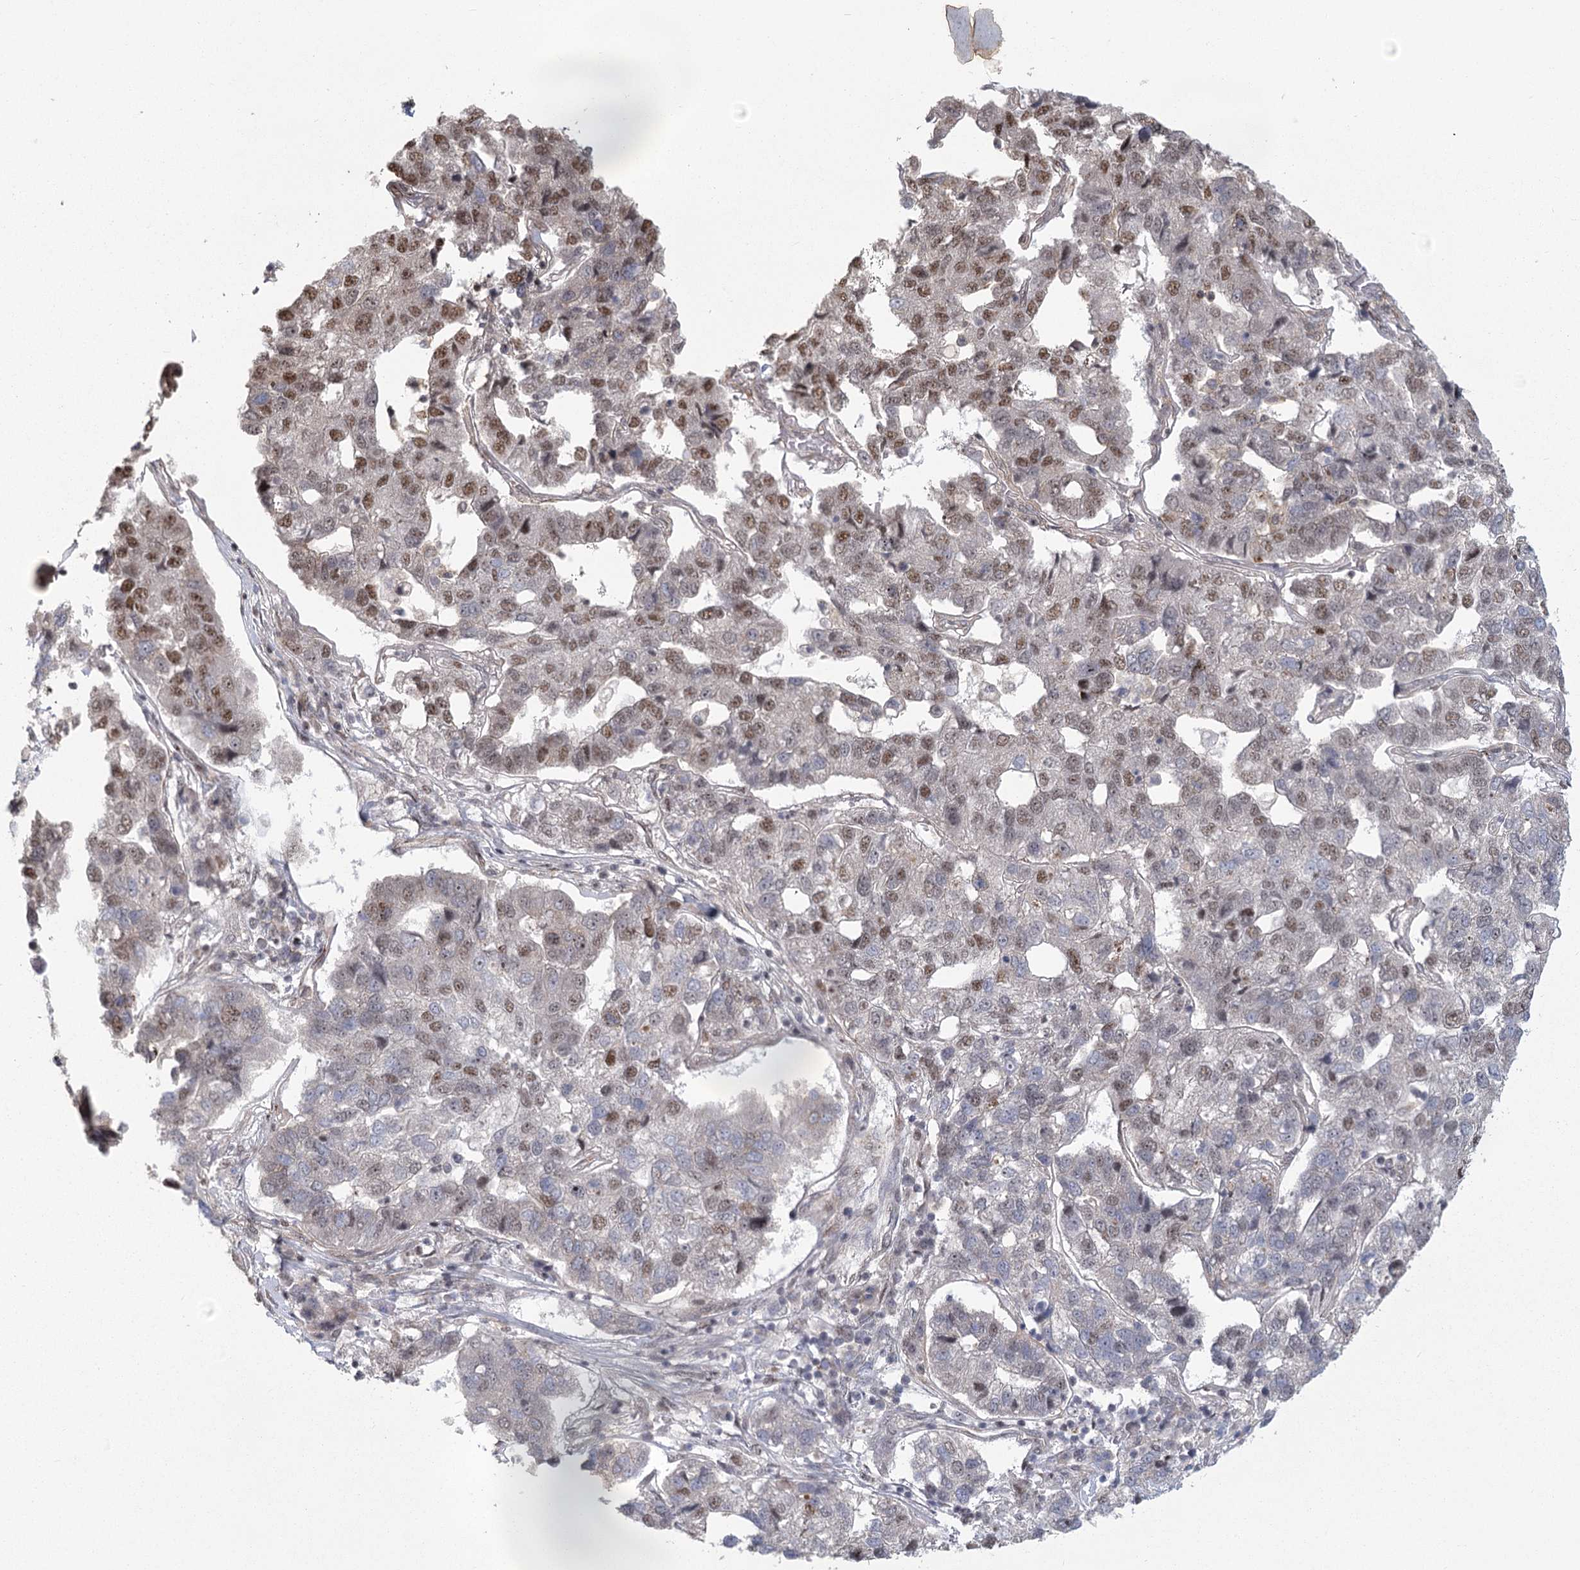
{"staining": {"intensity": "moderate", "quantity": "25%-75%", "location": "nuclear"}, "tissue": "pancreatic cancer", "cell_type": "Tumor cells", "image_type": "cancer", "snomed": [{"axis": "morphology", "description": "Adenocarcinoma, NOS"}, {"axis": "topography", "description": "Pancreas"}], "caption": "A histopathology image of human pancreatic cancer stained for a protein displays moderate nuclear brown staining in tumor cells.", "gene": "PARM1", "patient": {"sex": "female", "age": 61}}